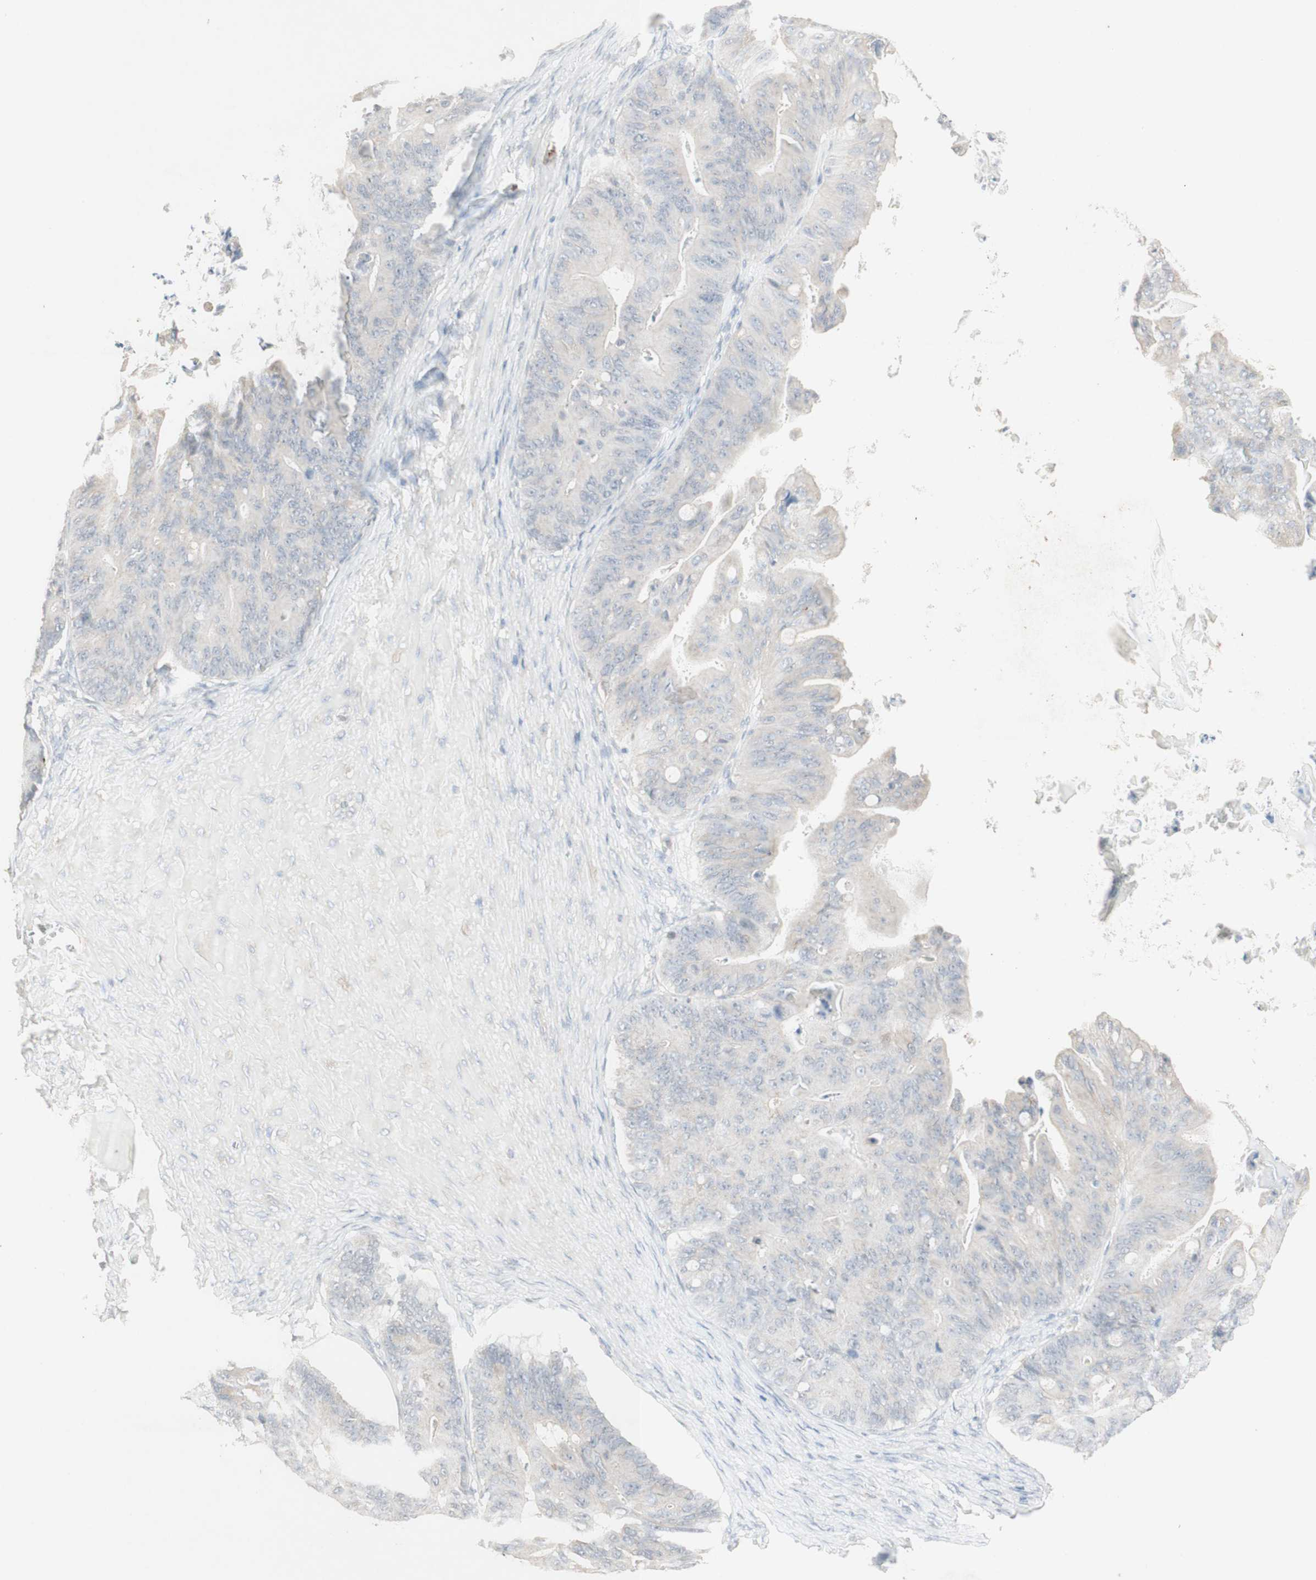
{"staining": {"intensity": "negative", "quantity": "none", "location": "none"}, "tissue": "ovarian cancer", "cell_type": "Tumor cells", "image_type": "cancer", "snomed": [{"axis": "morphology", "description": "Cystadenocarcinoma, mucinous, NOS"}, {"axis": "topography", "description": "Ovary"}], "caption": "DAB immunohistochemical staining of human ovarian cancer exhibits no significant staining in tumor cells.", "gene": "ATP6V1B1", "patient": {"sex": "female", "age": 37}}